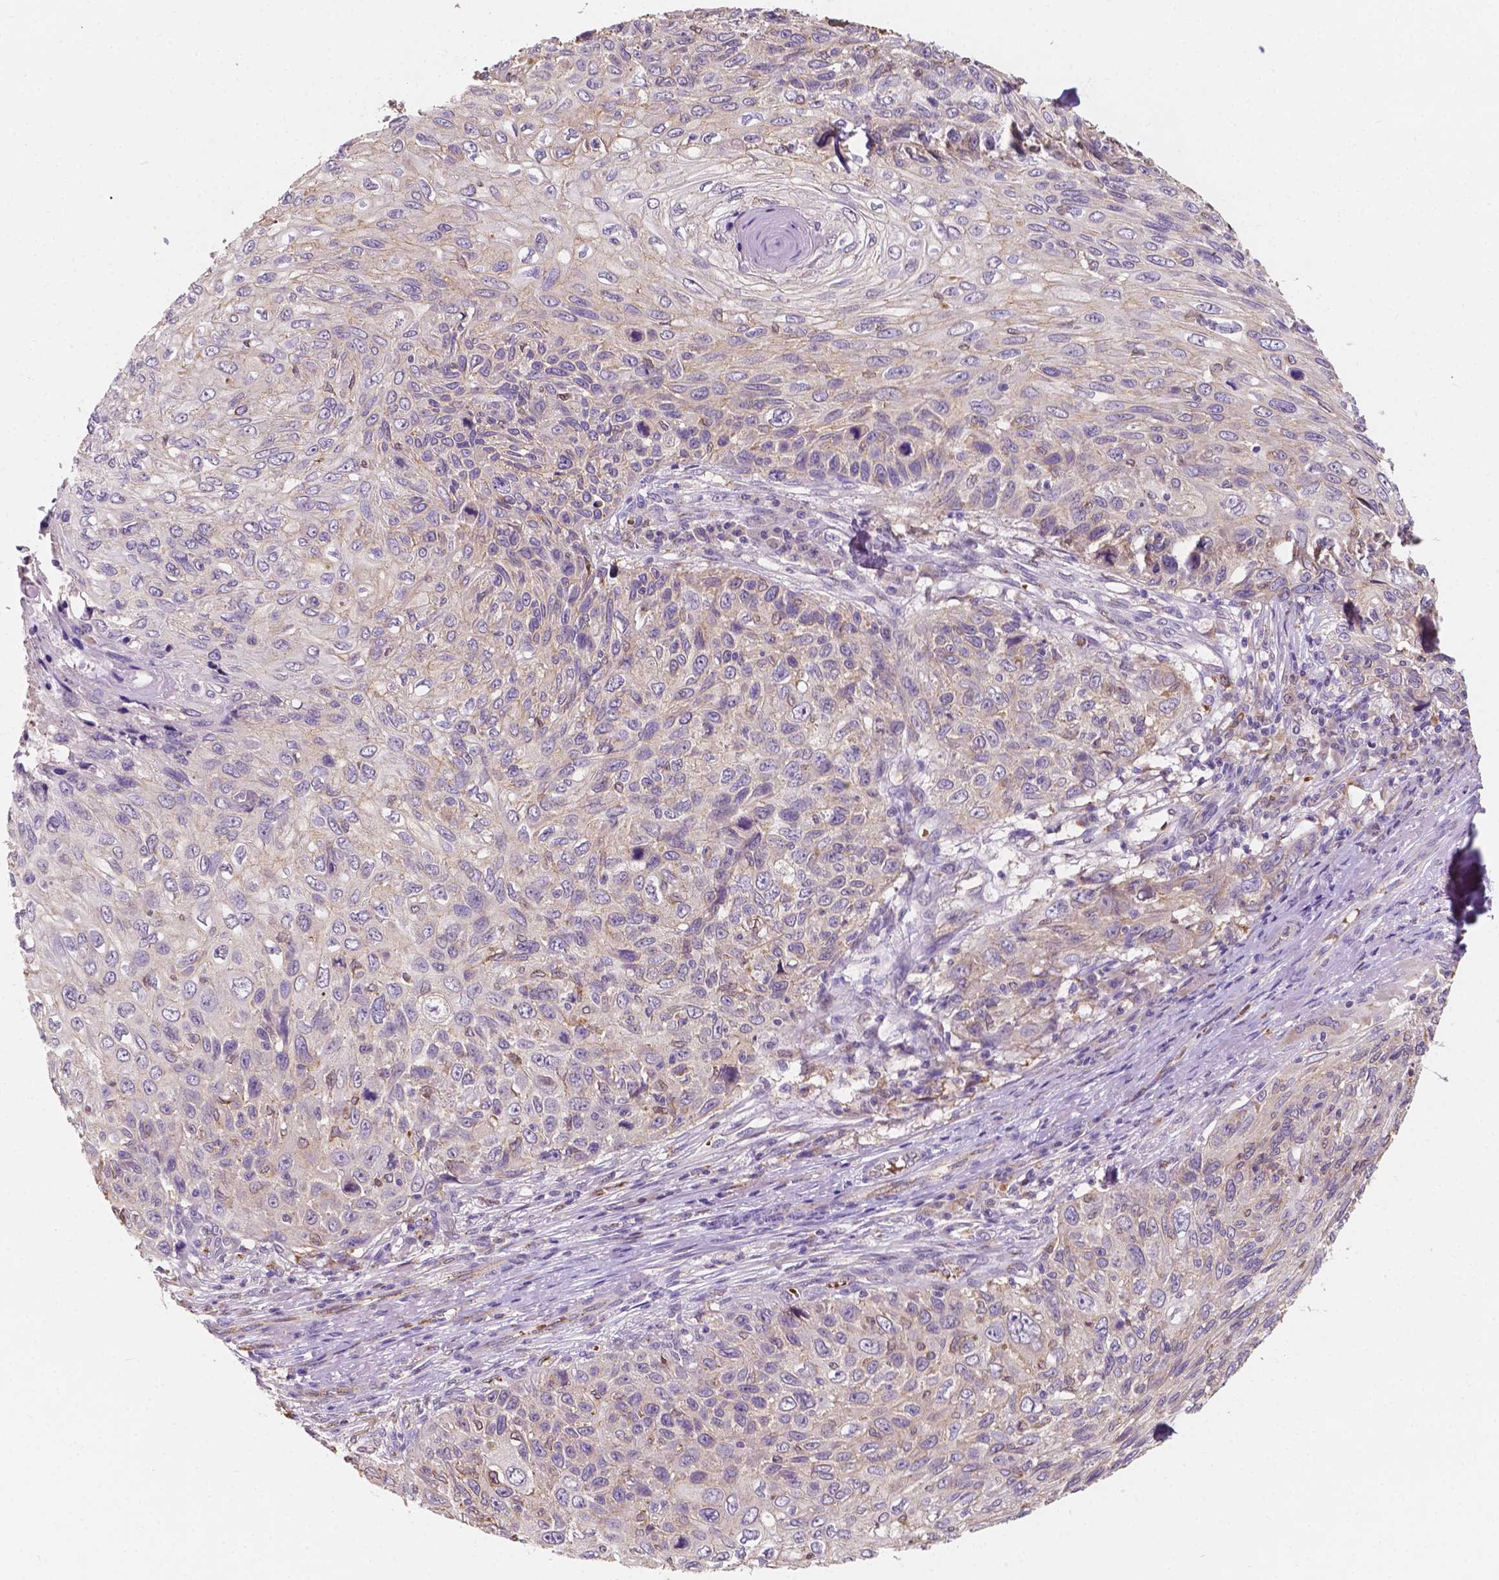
{"staining": {"intensity": "negative", "quantity": "none", "location": "none"}, "tissue": "skin cancer", "cell_type": "Tumor cells", "image_type": "cancer", "snomed": [{"axis": "morphology", "description": "Squamous cell carcinoma, NOS"}, {"axis": "topography", "description": "Skin"}], "caption": "High power microscopy micrograph of an immunohistochemistry (IHC) micrograph of skin cancer (squamous cell carcinoma), revealing no significant staining in tumor cells. (Immunohistochemistry (ihc), brightfield microscopy, high magnification).", "gene": "SLC22A4", "patient": {"sex": "male", "age": 92}}